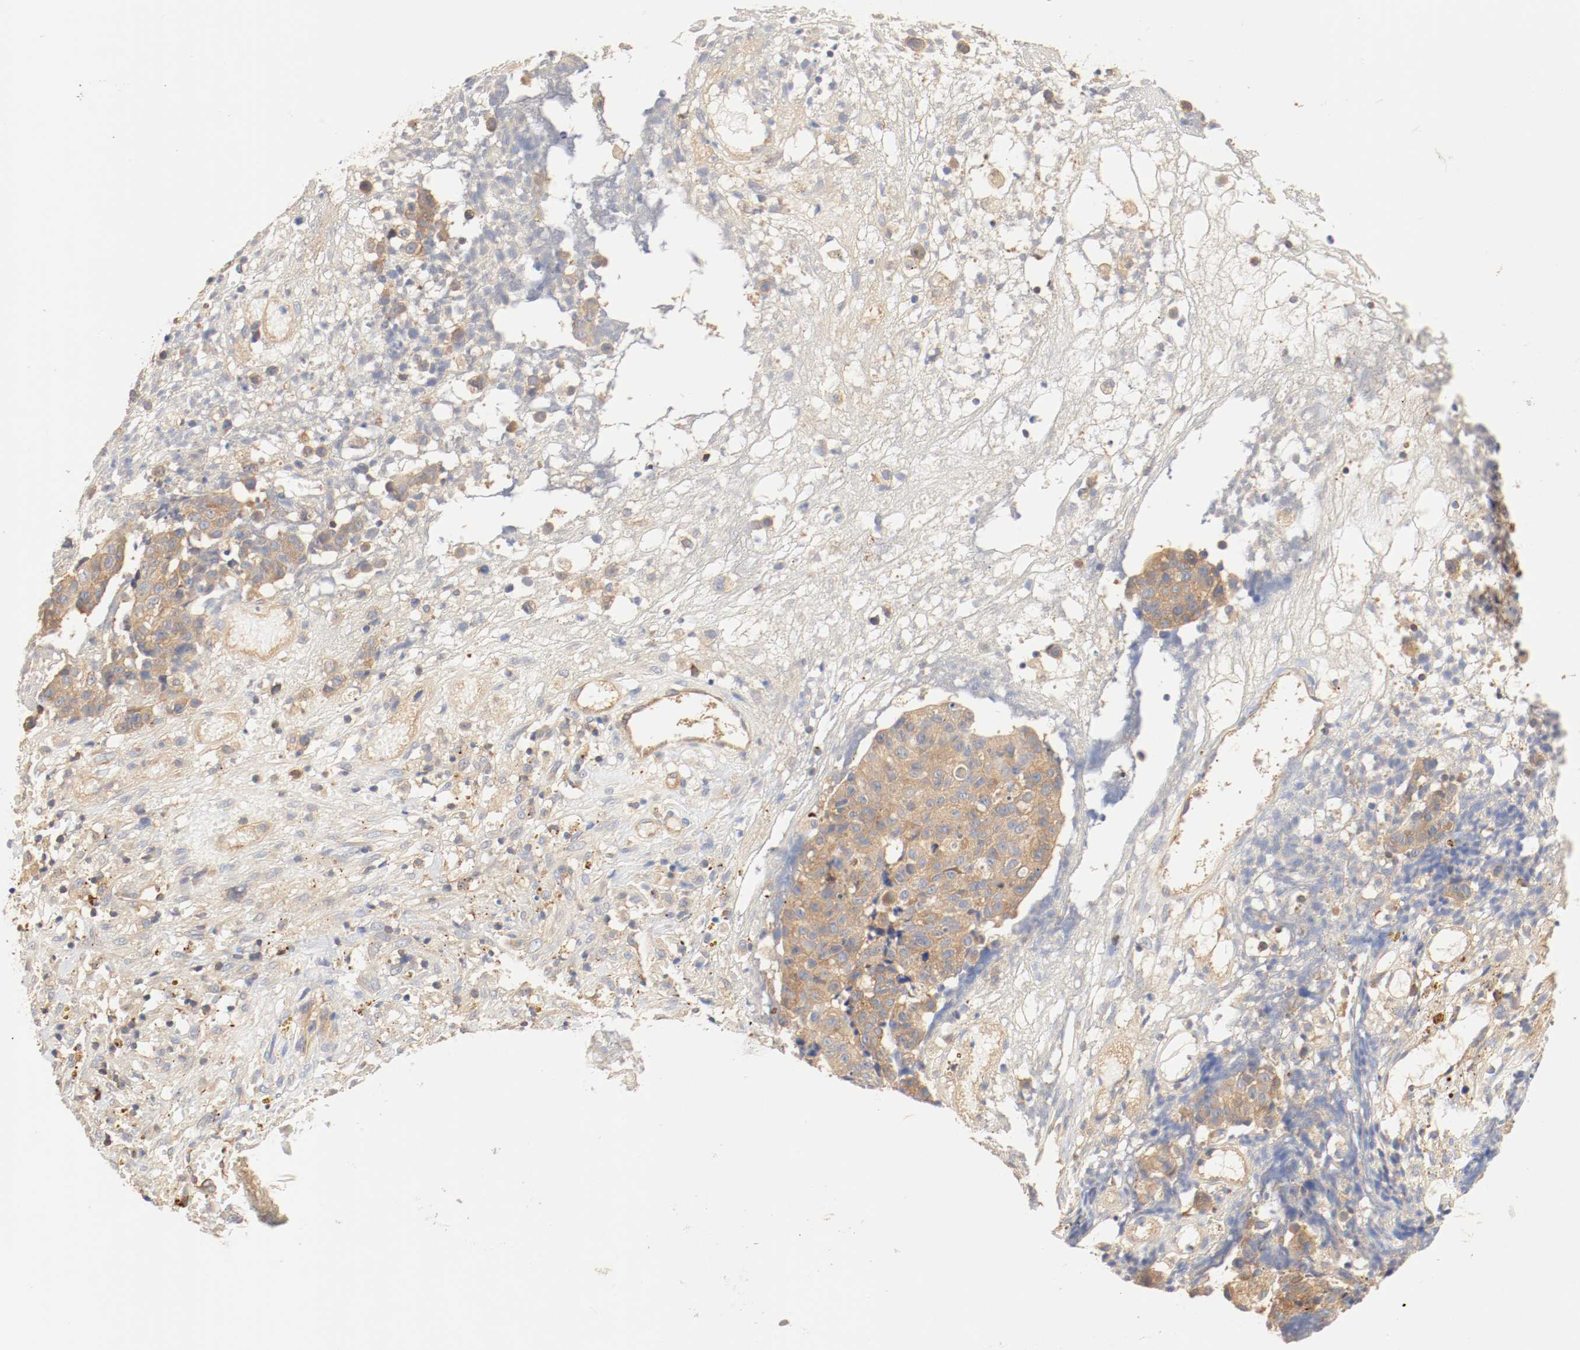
{"staining": {"intensity": "moderate", "quantity": ">75%", "location": "cytoplasmic/membranous"}, "tissue": "ovarian cancer", "cell_type": "Tumor cells", "image_type": "cancer", "snomed": [{"axis": "morphology", "description": "Carcinoma, endometroid"}, {"axis": "topography", "description": "Ovary"}], "caption": "Ovarian cancer stained for a protein (brown) demonstrates moderate cytoplasmic/membranous positive expression in approximately >75% of tumor cells.", "gene": "GIT1", "patient": {"sex": "female", "age": 42}}